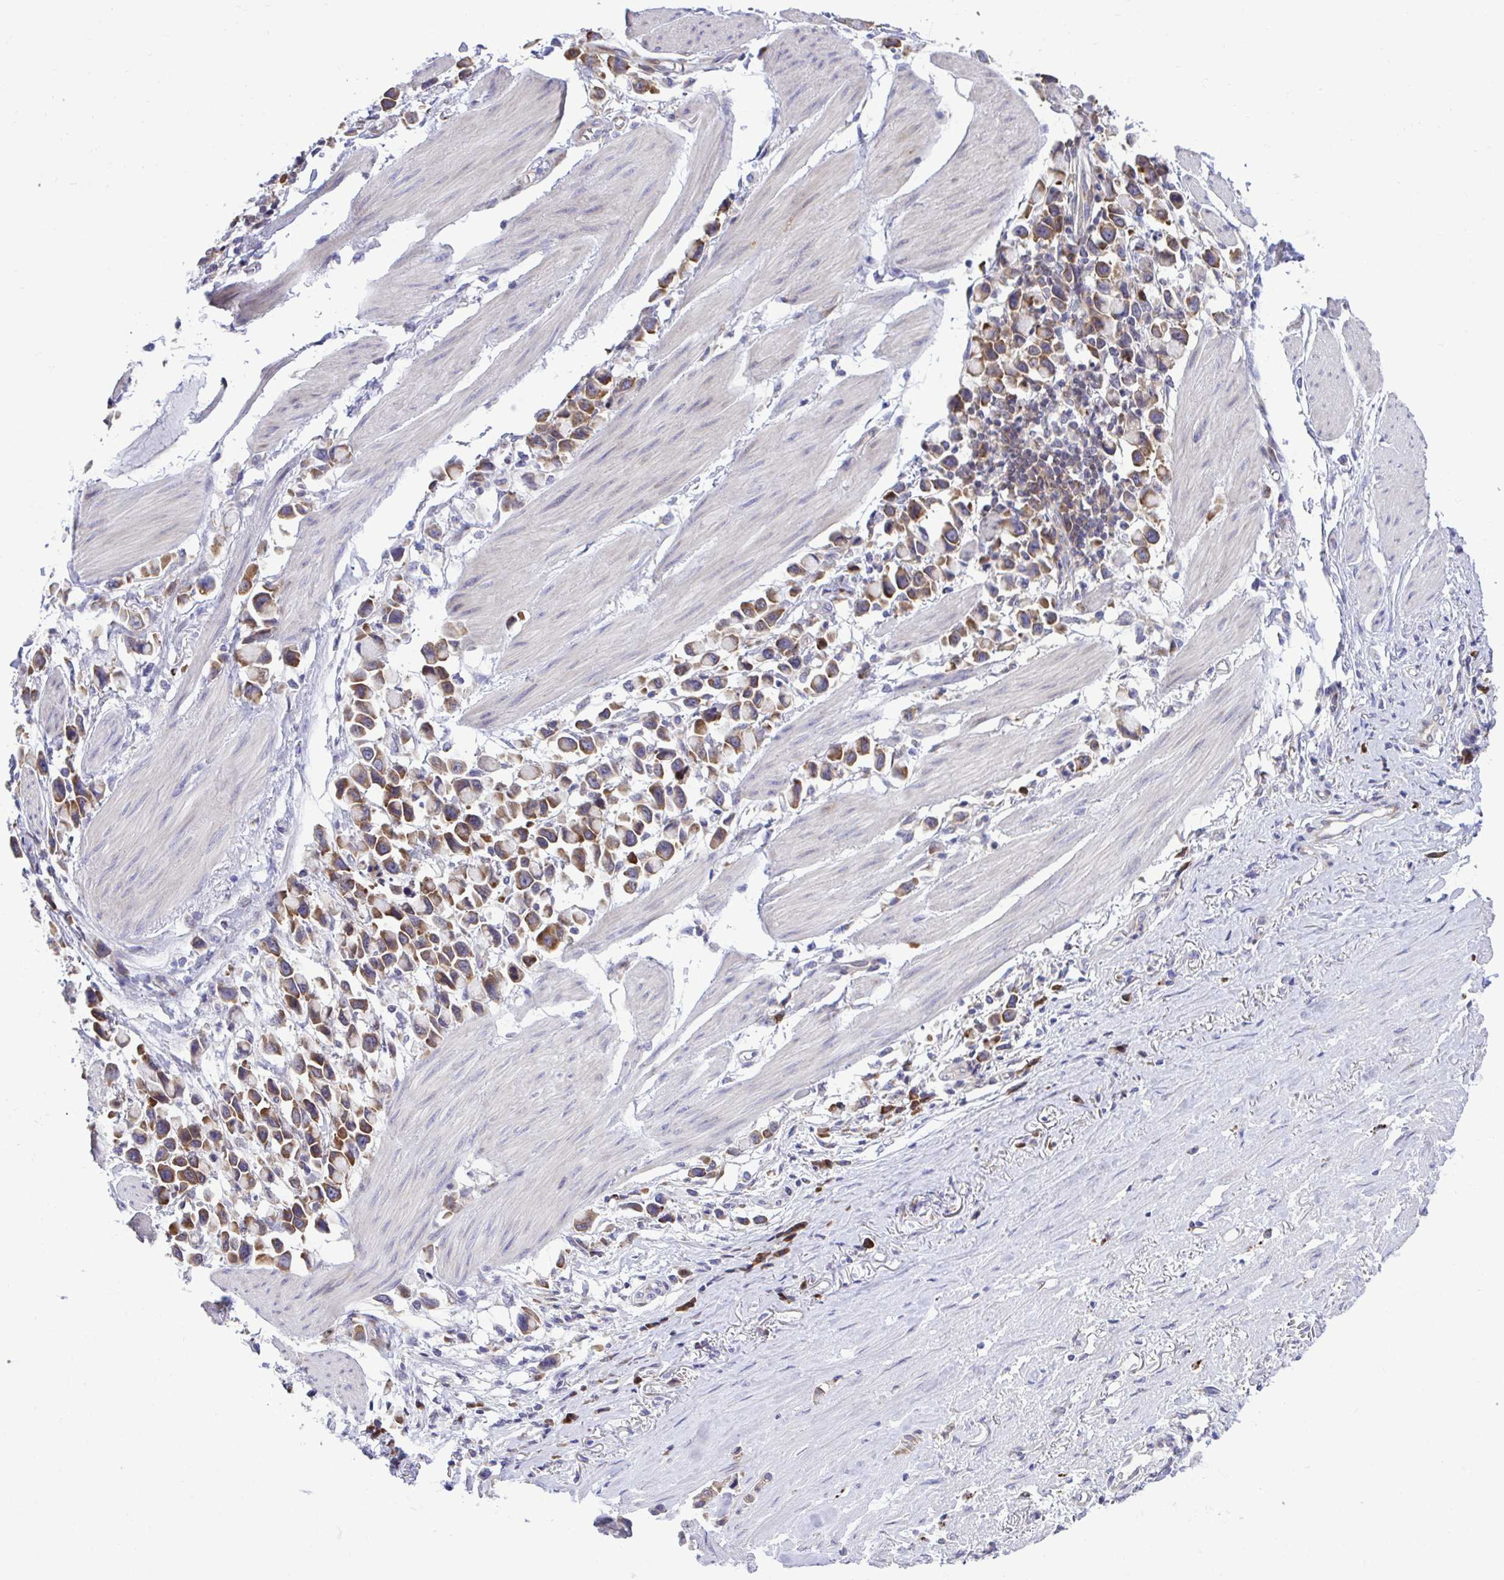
{"staining": {"intensity": "moderate", "quantity": ">75%", "location": "cytoplasmic/membranous"}, "tissue": "stomach cancer", "cell_type": "Tumor cells", "image_type": "cancer", "snomed": [{"axis": "morphology", "description": "Adenocarcinoma, NOS"}, {"axis": "topography", "description": "Stomach"}], "caption": "About >75% of tumor cells in human adenocarcinoma (stomach) display moderate cytoplasmic/membranous protein expression as visualized by brown immunohistochemical staining.", "gene": "RPS15", "patient": {"sex": "female", "age": 81}}